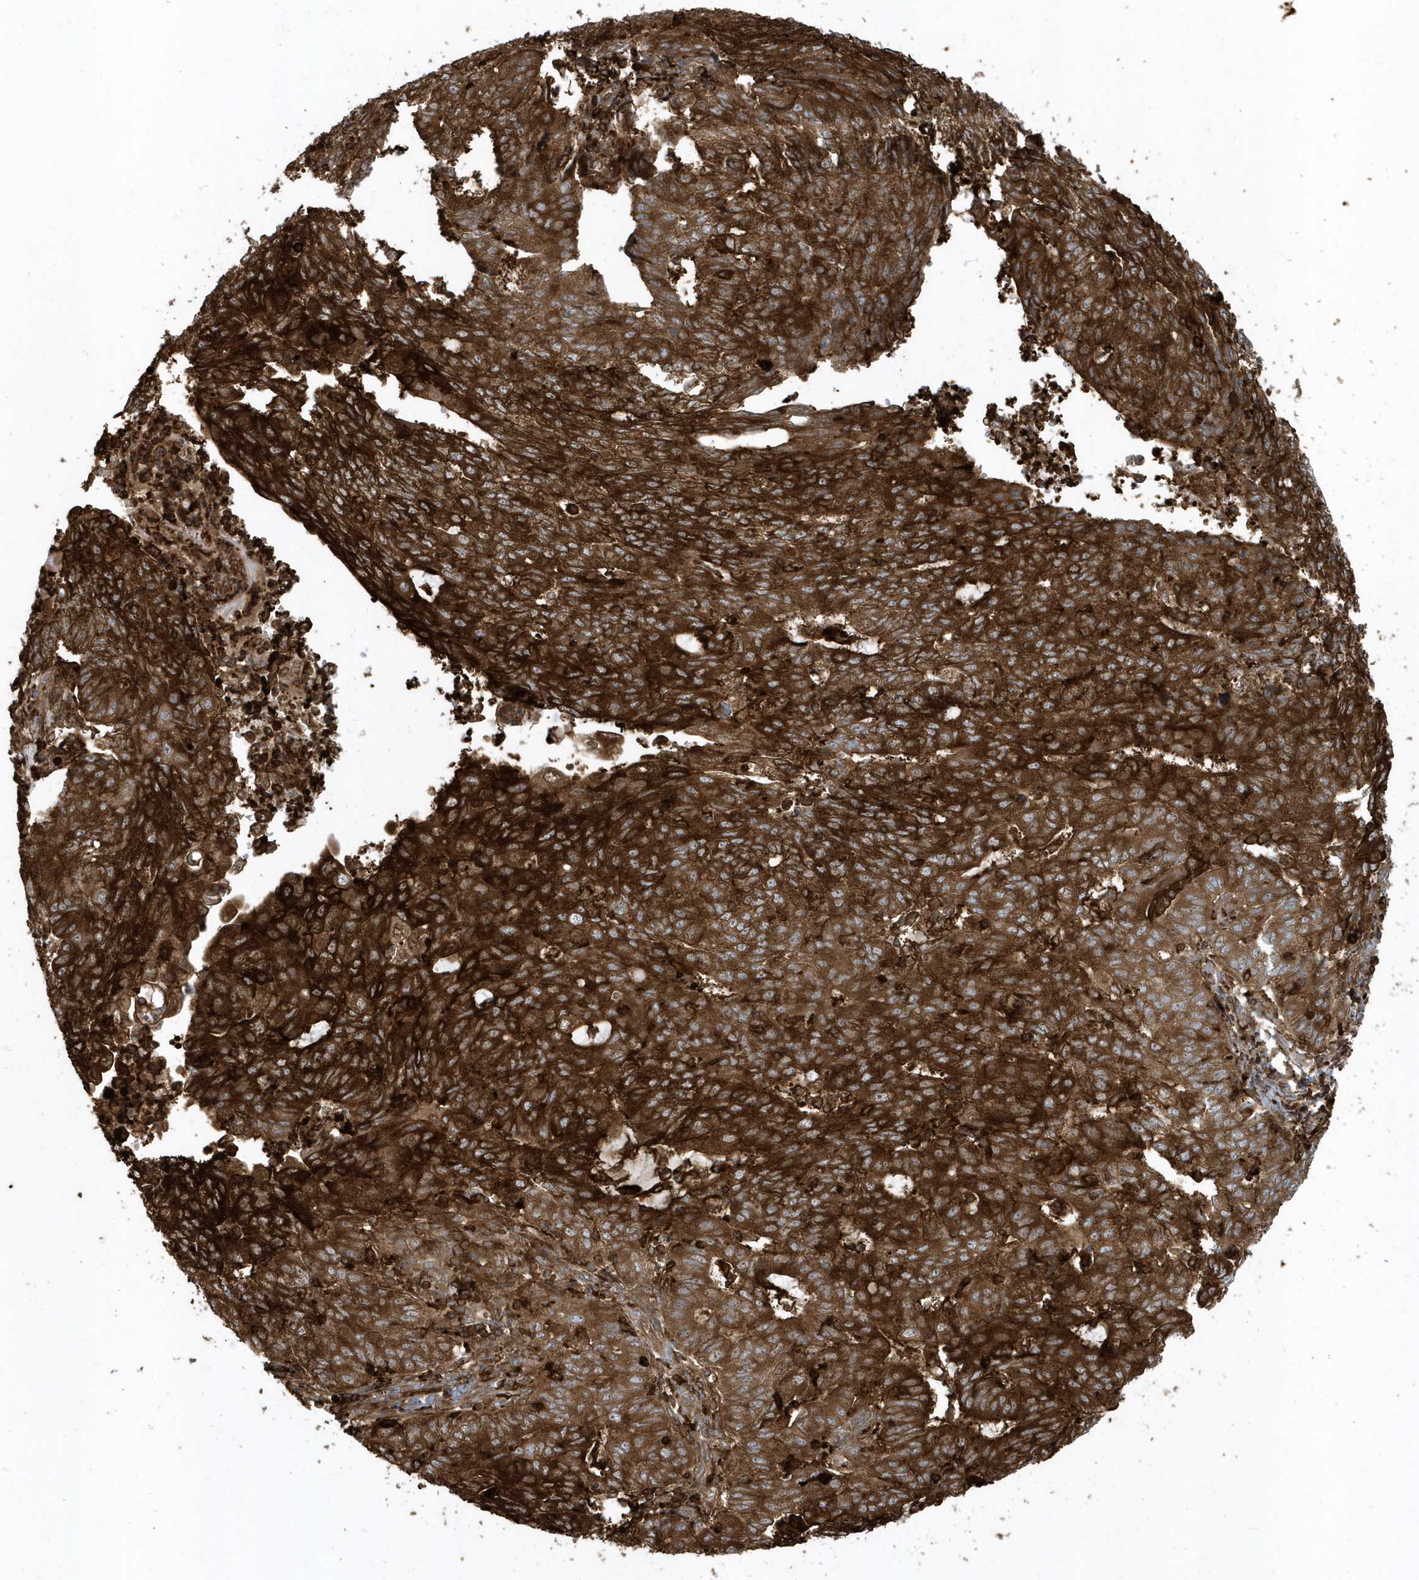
{"staining": {"intensity": "strong", "quantity": ">75%", "location": "cytoplasmic/membranous"}, "tissue": "endometrial cancer", "cell_type": "Tumor cells", "image_type": "cancer", "snomed": [{"axis": "morphology", "description": "Adenocarcinoma, NOS"}, {"axis": "topography", "description": "Endometrium"}], "caption": "A brown stain highlights strong cytoplasmic/membranous staining of a protein in endometrial cancer (adenocarcinoma) tumor cells.", "gene": "CLCN6", "patient": {"sex": "female", "age": 32}}